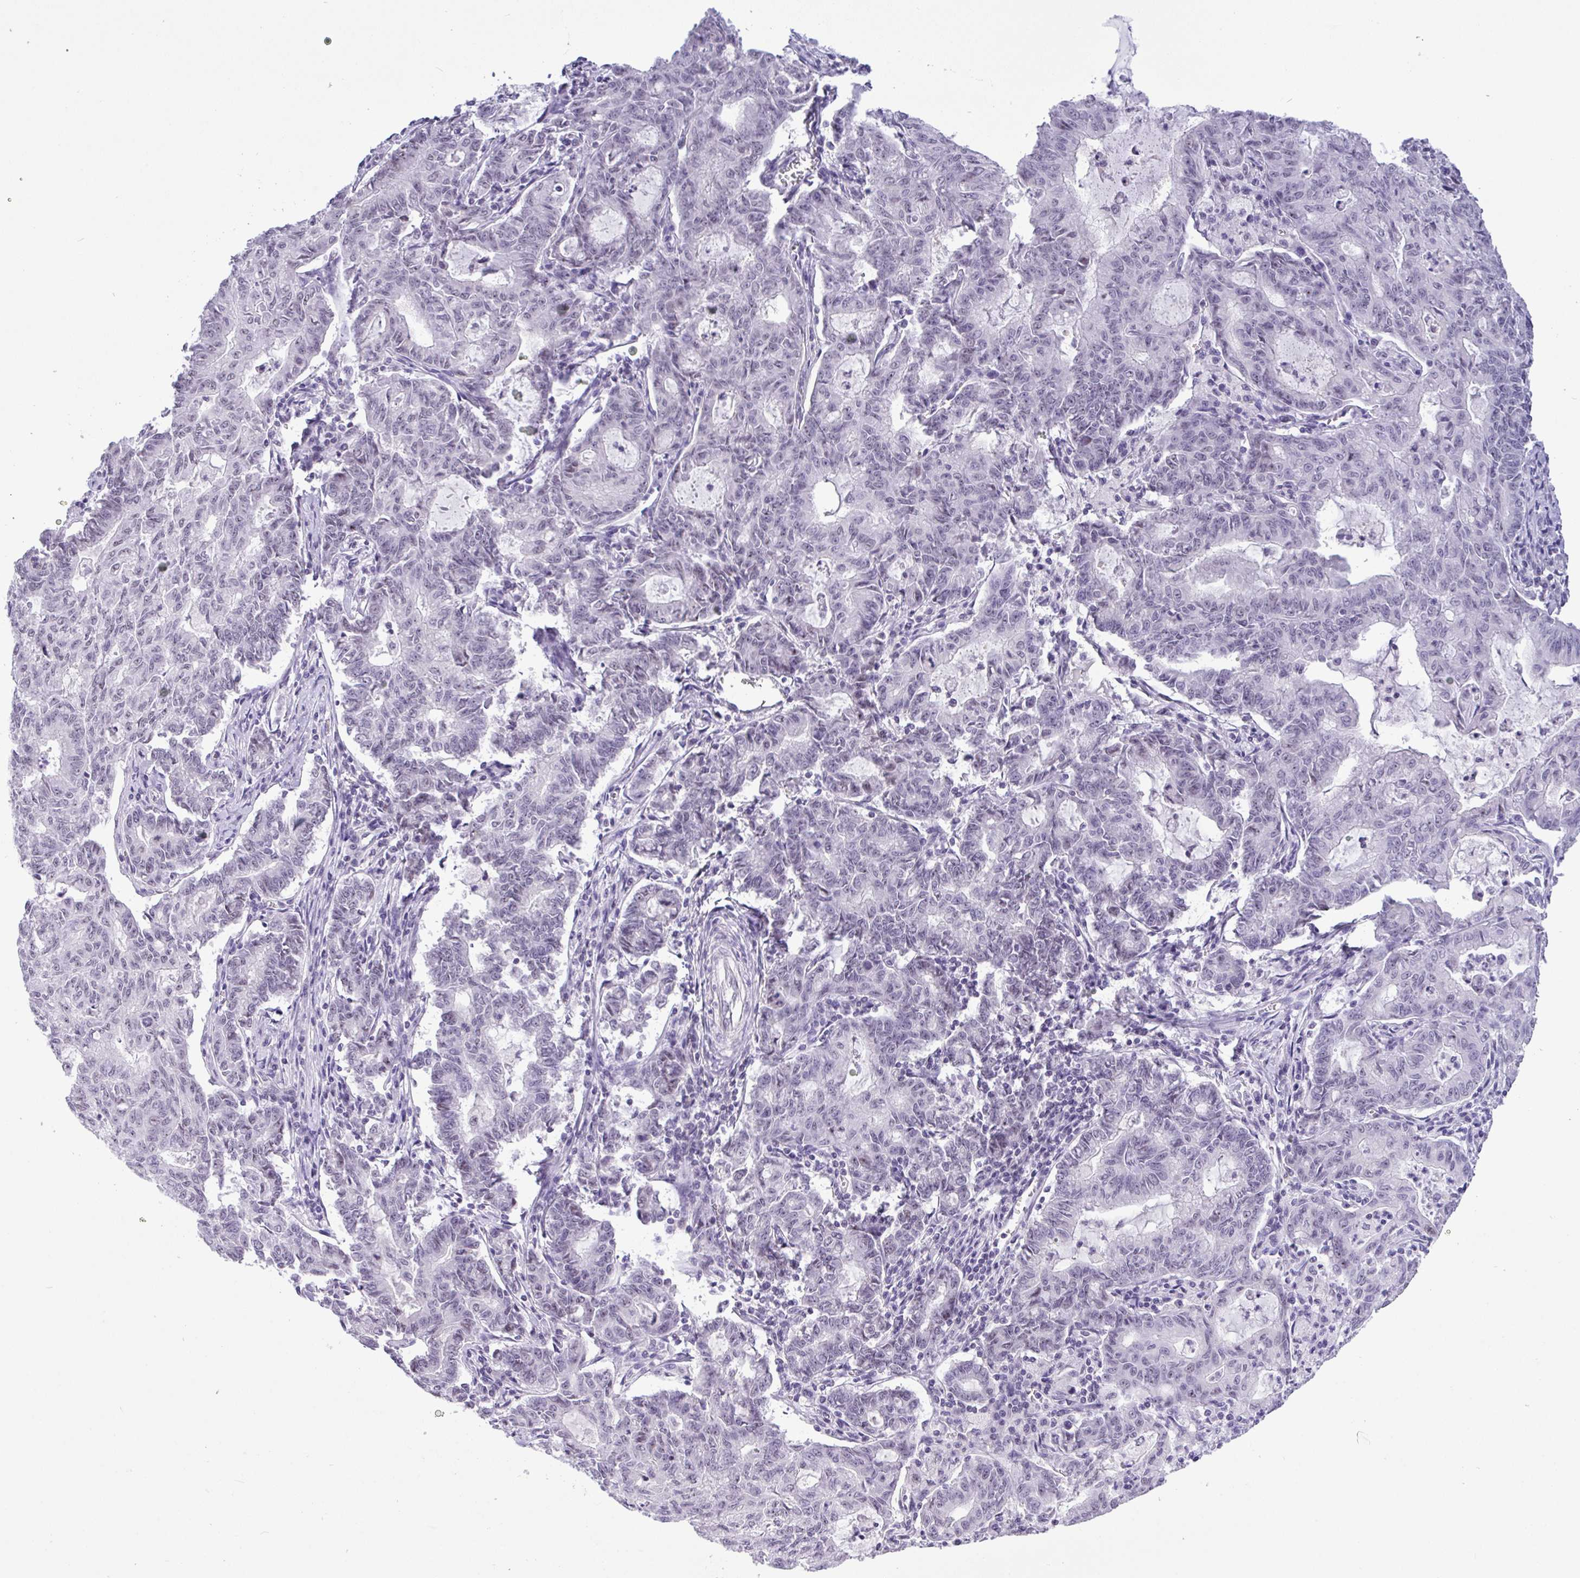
{"staining": {"intensity": "negative", "quantity": "none", "location": "none"}, "tissue": "stomach cancer", "cell_type": "Tumor cells", "image_type": "cancer", "snomed": [{"axis": "morphology", "description": "Adenocarcinoma, NOS"}, {"axis": "topography", "description": "Stomach, upper"}], "caption": "The micrograph reveals no significant positivity in tumor cells of stomach cancer.", "gene": "YBX2", "patient": {"sex": "female", "age": 79}}